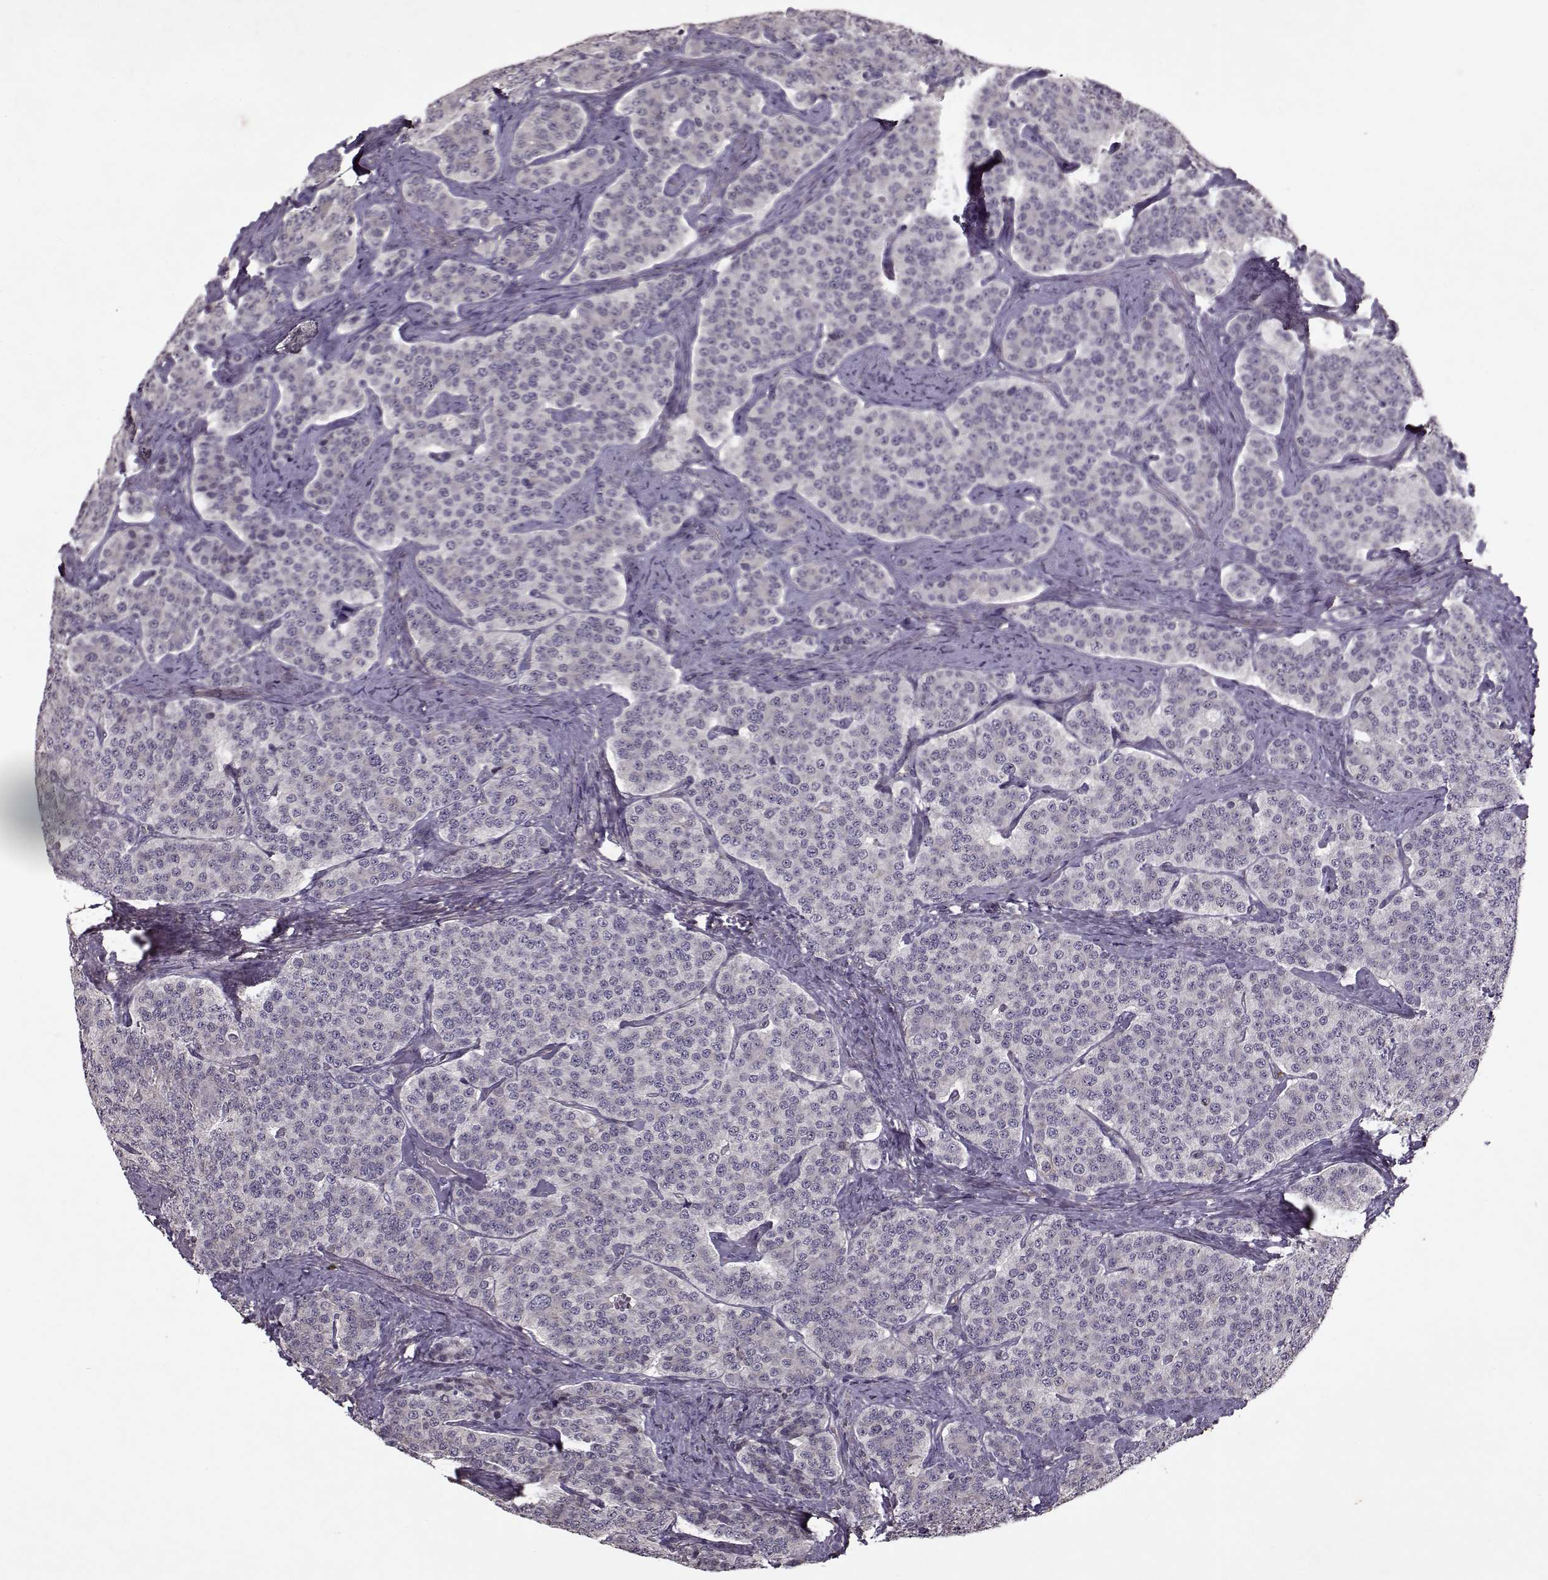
{"staining": {"intensity": "negative", "quantity": "none", "location": "none"}, "tissue": "carcinoid", "cell_type": "Tumor cells", "image_type": "cancer", "snomed": [{"axis": "morphology", "description": "Carcinoid, malignant, NOS"}, {"axis": "topography", "description": "Small intestine"}], "caption": "Protein analysis of carcinoid exhibits no significant positivity in tumor cells.", "gene": "KRT9", "patient": {"sex": "female", "age": 58}}